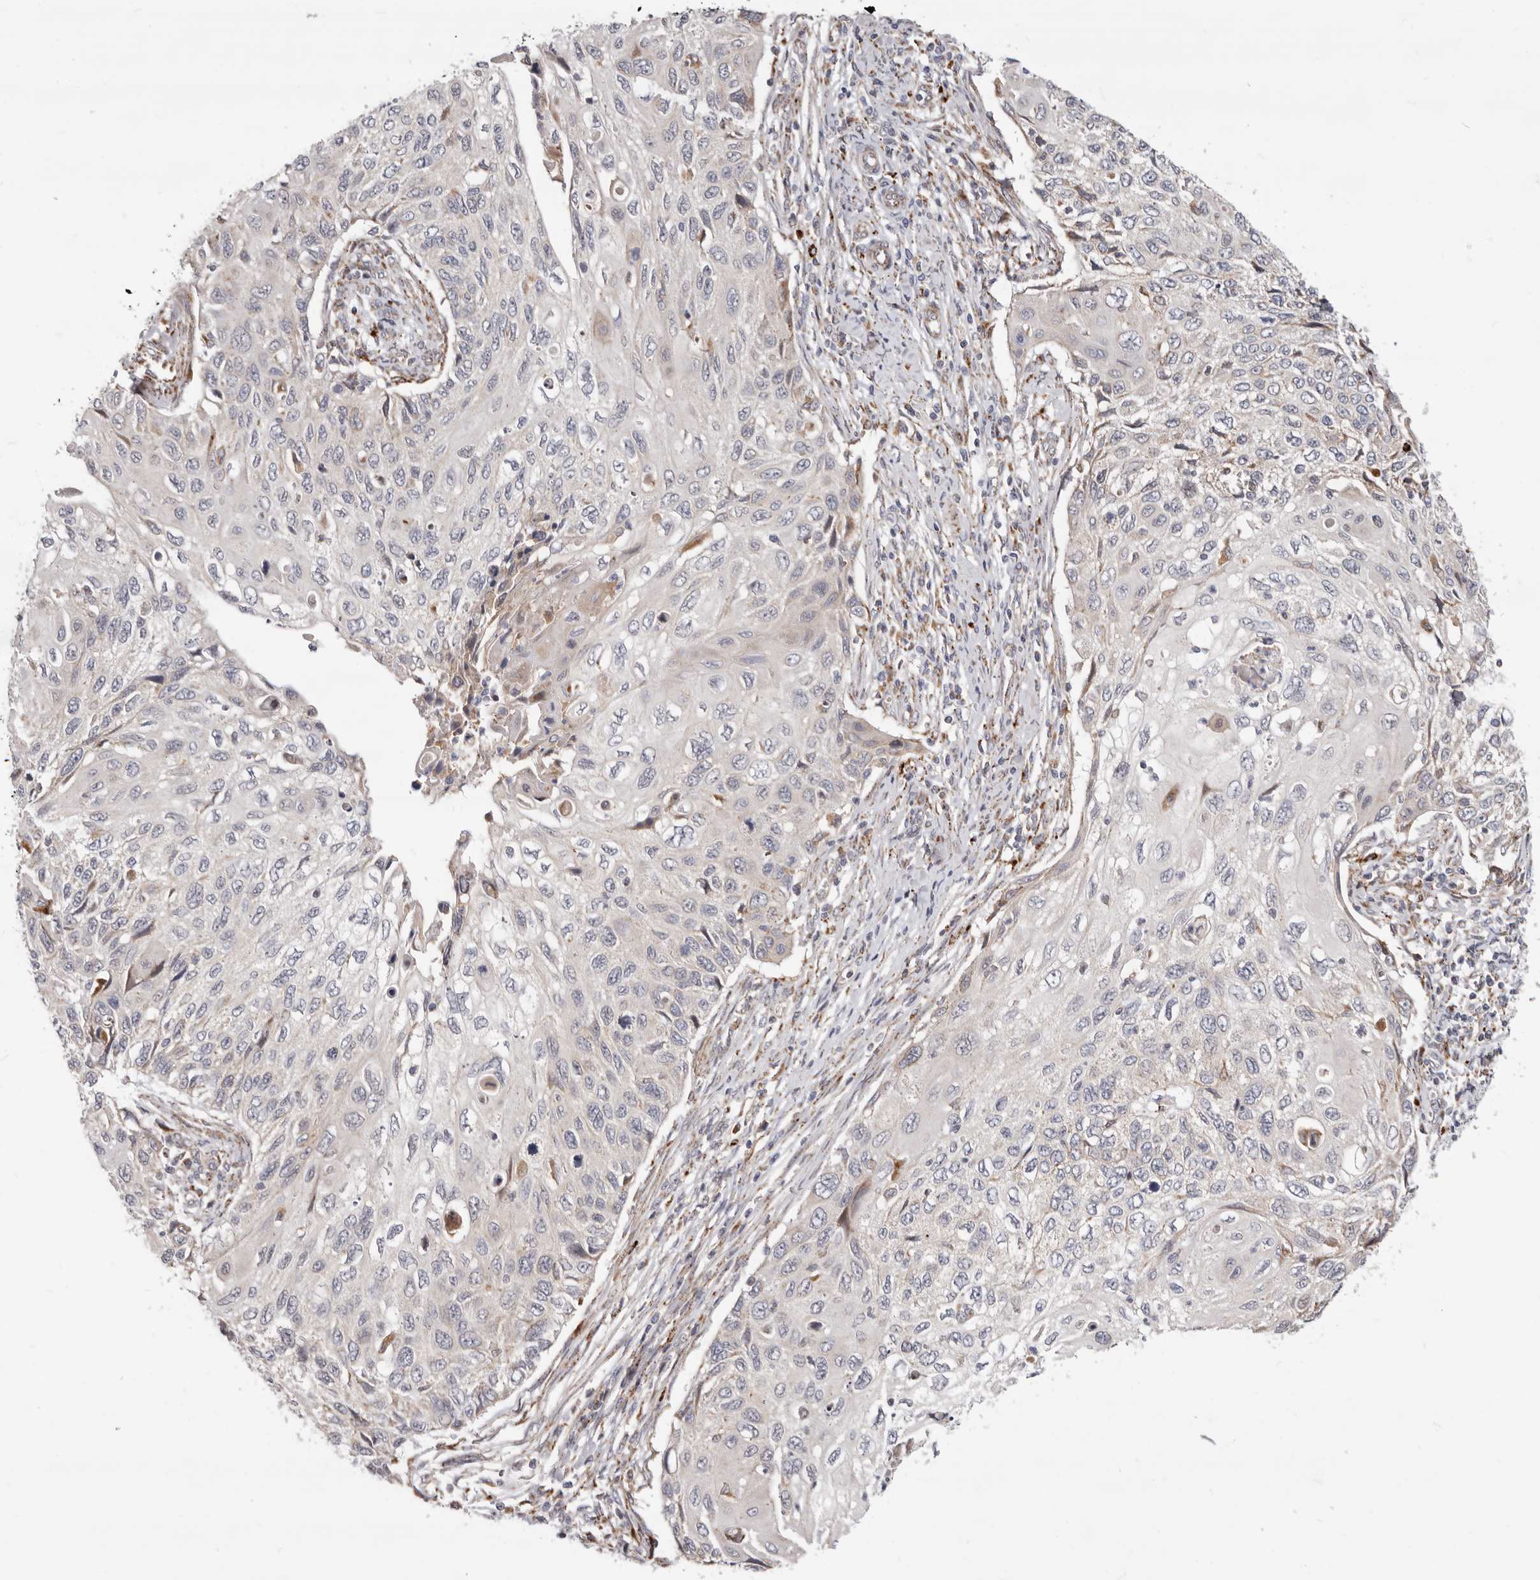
{"staining": {"intensity": "negative", "quantity": "none", "location": "none"}, "tissue": "cervical cancer", "cell_type": "Tumor cells", "image_type": "cancer", "snomed": [{"axis": "morphology", "description": "Squamous cell carcinoma, NOS"}, {"axis": "topography", "description": "Cervix"}], "caption": "Immunohistochemistry micrograph of cervical squamous cell carcinoma stained for a protein (brown), which demonstrates no staining in tumor cells. (DAB (3,3'-diaminobenzidine) immunohistochemistry visualized using brightfield microscopy, high magnification).", "gene": "TOR3A", "patient": {"sex": "female", "age": 70}}